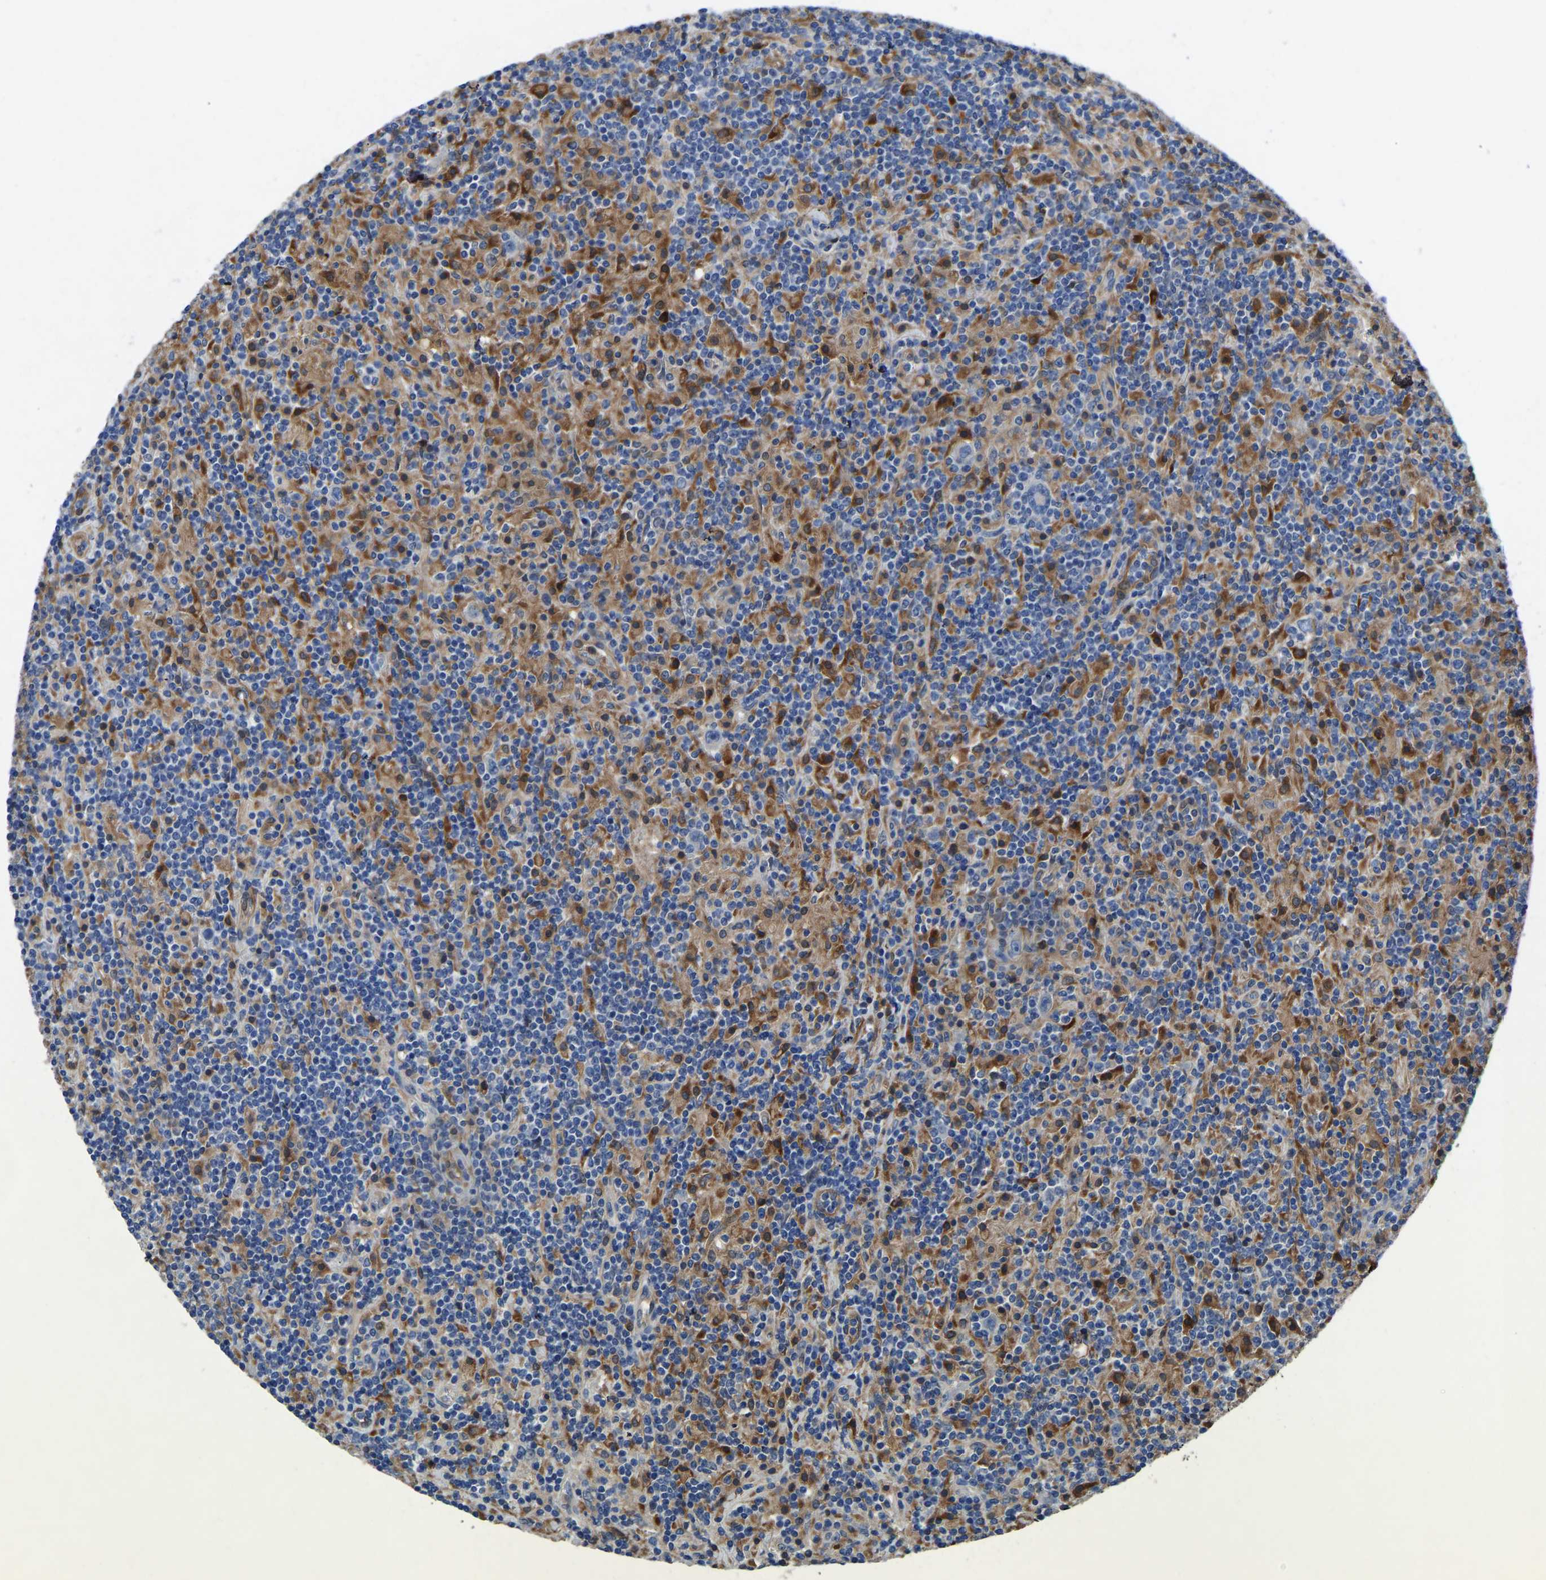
{"staining": {"intensity": "negative", "quantity": "none", "location": "none"}, "tissue": "lymphoma", "cell_type": "Tumor cells", "image_type": "cancer", "snomed": [{"axis": "morphology", "description": "Hodgkin's disease, NOS"}, {"axis": "topography", "description": "Lymph node"}], "caption": "Immunohistochemical staining of human lymphoma demonstrates no significant staining in tumor cells.", "gene": "ATG2B", "patient": {"sex": "male", "age": 70}}